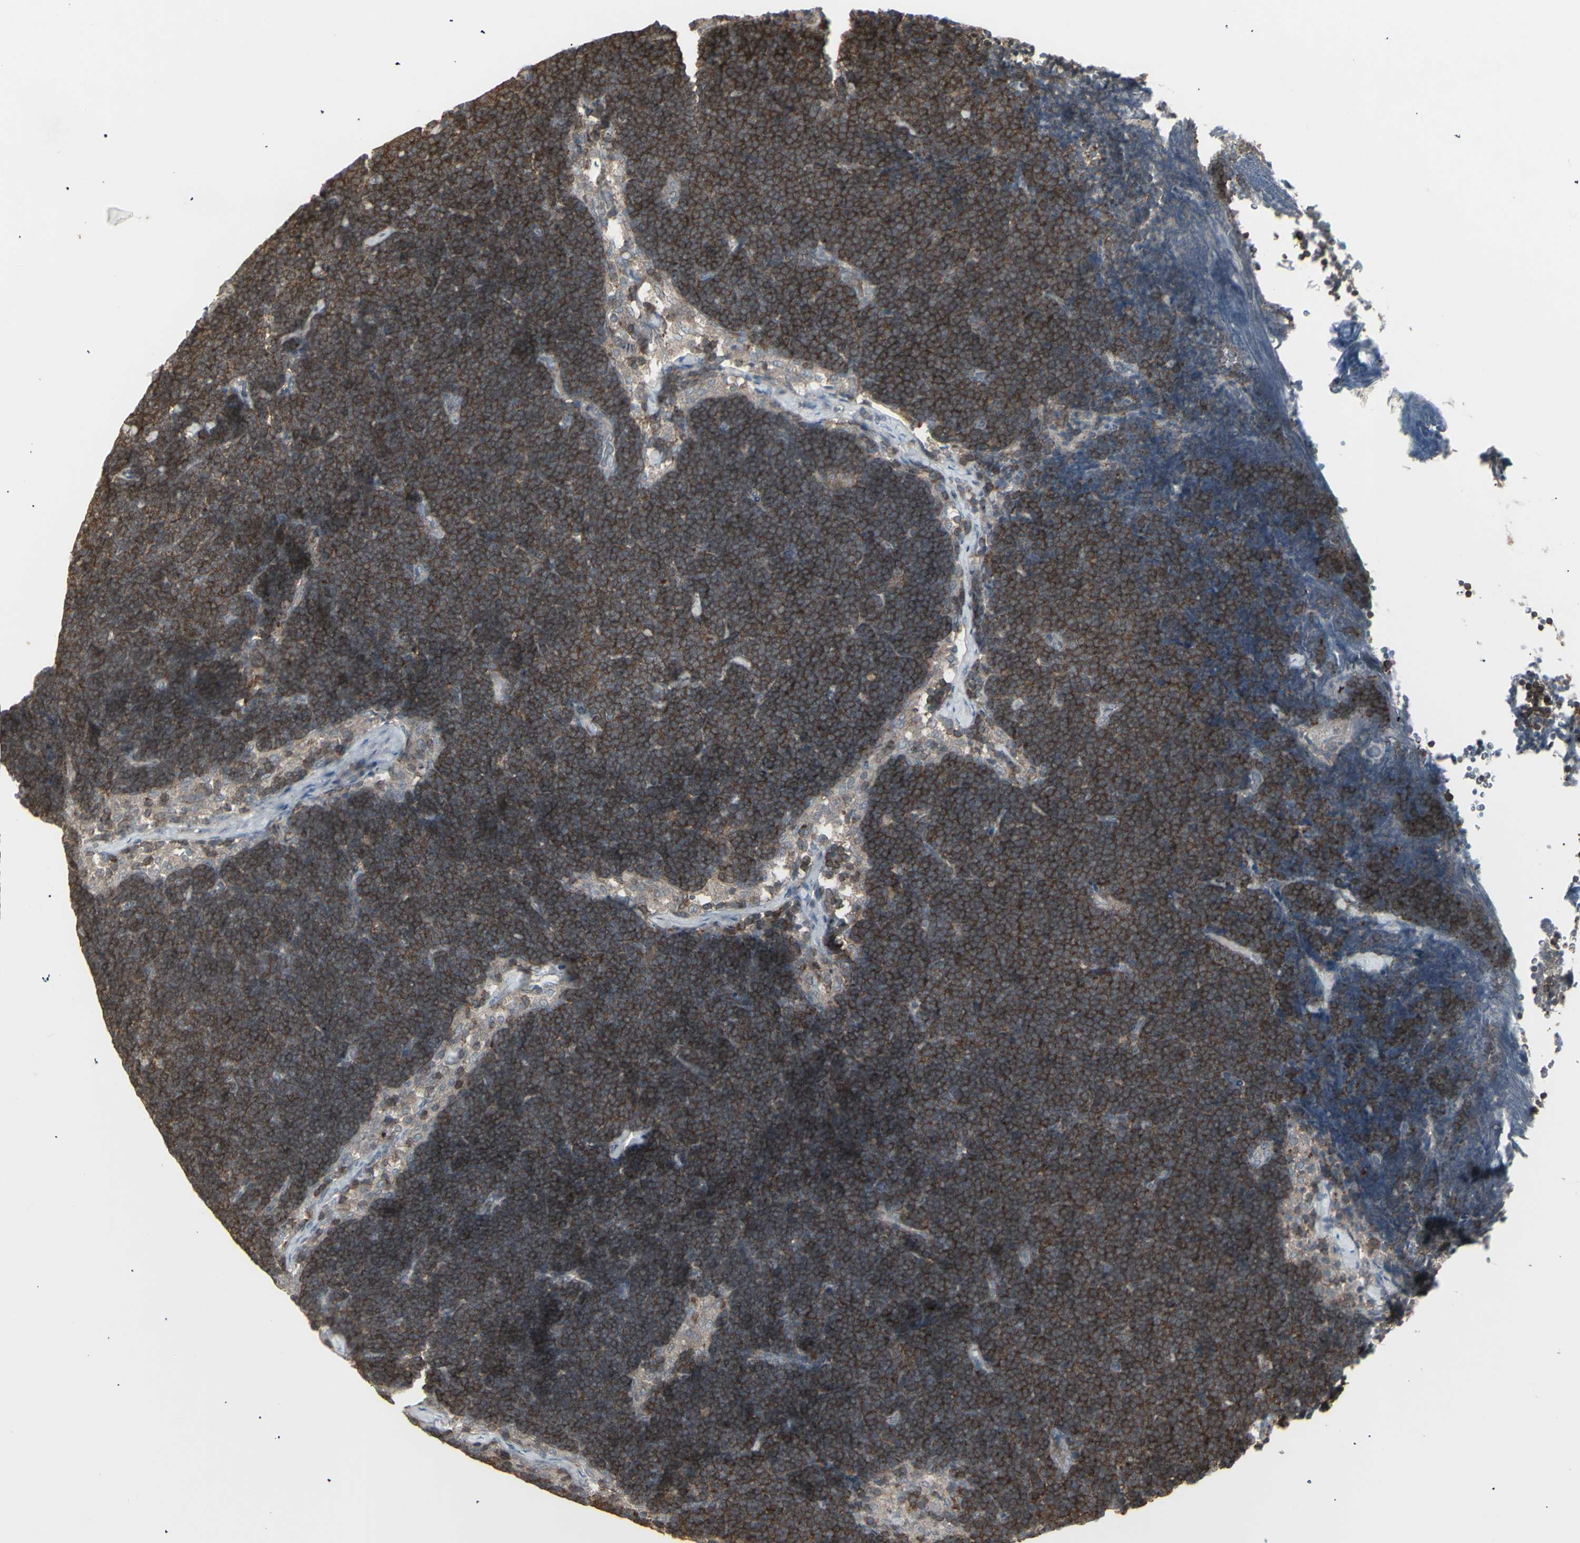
{"staining": {"intensity": "strong", "quantity": ">75%", "location": "cytoplasmic/membranous"}, "tissue": "lymph node", "cell_type": "Germinal center cells", "image_type": "normal", "snomed": [{"axis": "morphology", "description": "Normal tissue, NOS"}, {"axis": "topography", "description": "Lymph node"}], "caption": "A brown stain highlights strong cytoplasmic/membranous positivity of a protein in germinal center cells of unremarkable human lymph node. Immunohistochemistry (ihc) stains the protein in brown and the nuclei are stained blue.", "gene": "CSK", "patient": {"sex": "male", "age": 63}}